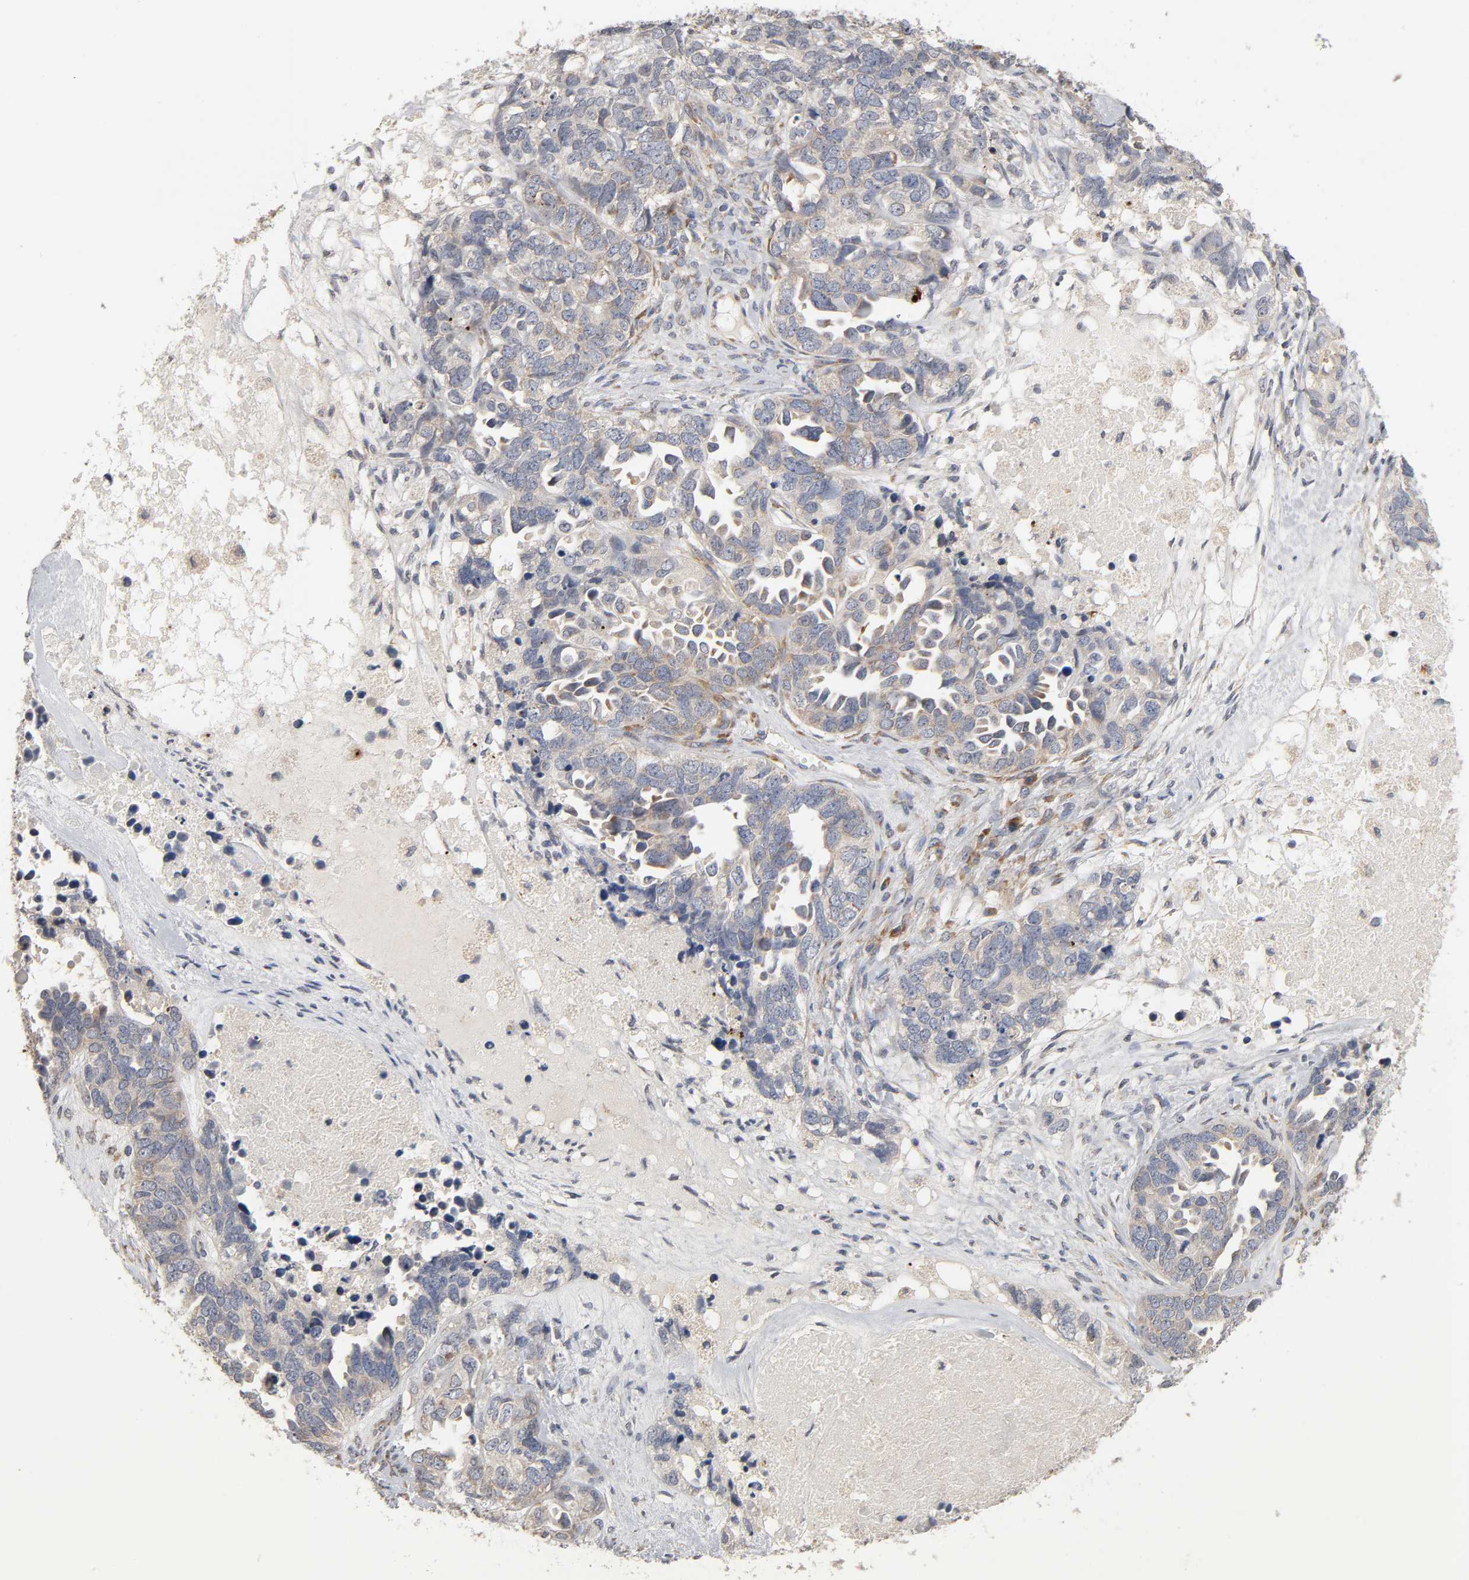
{"staining": {"intensity": "weak", "quantity": "<25%", "location": "cytoplasmic/membranous"}, "tissue": "ovarian cancer", "cell_type": "Tumor cells", "image_type": "cancer", "snomed": [{"axis": "morphology", "description": "Cystadenocarcinoma, serous, NOS"}, {"axis": "topography", "description": "Ovary"}], "caption": "Tumor cells show no significant positivity in ovarian cancer (serous cystadenocarcinoma).", "gene": "HDLBP", "patient": {"sex": "female", "age": 82}}